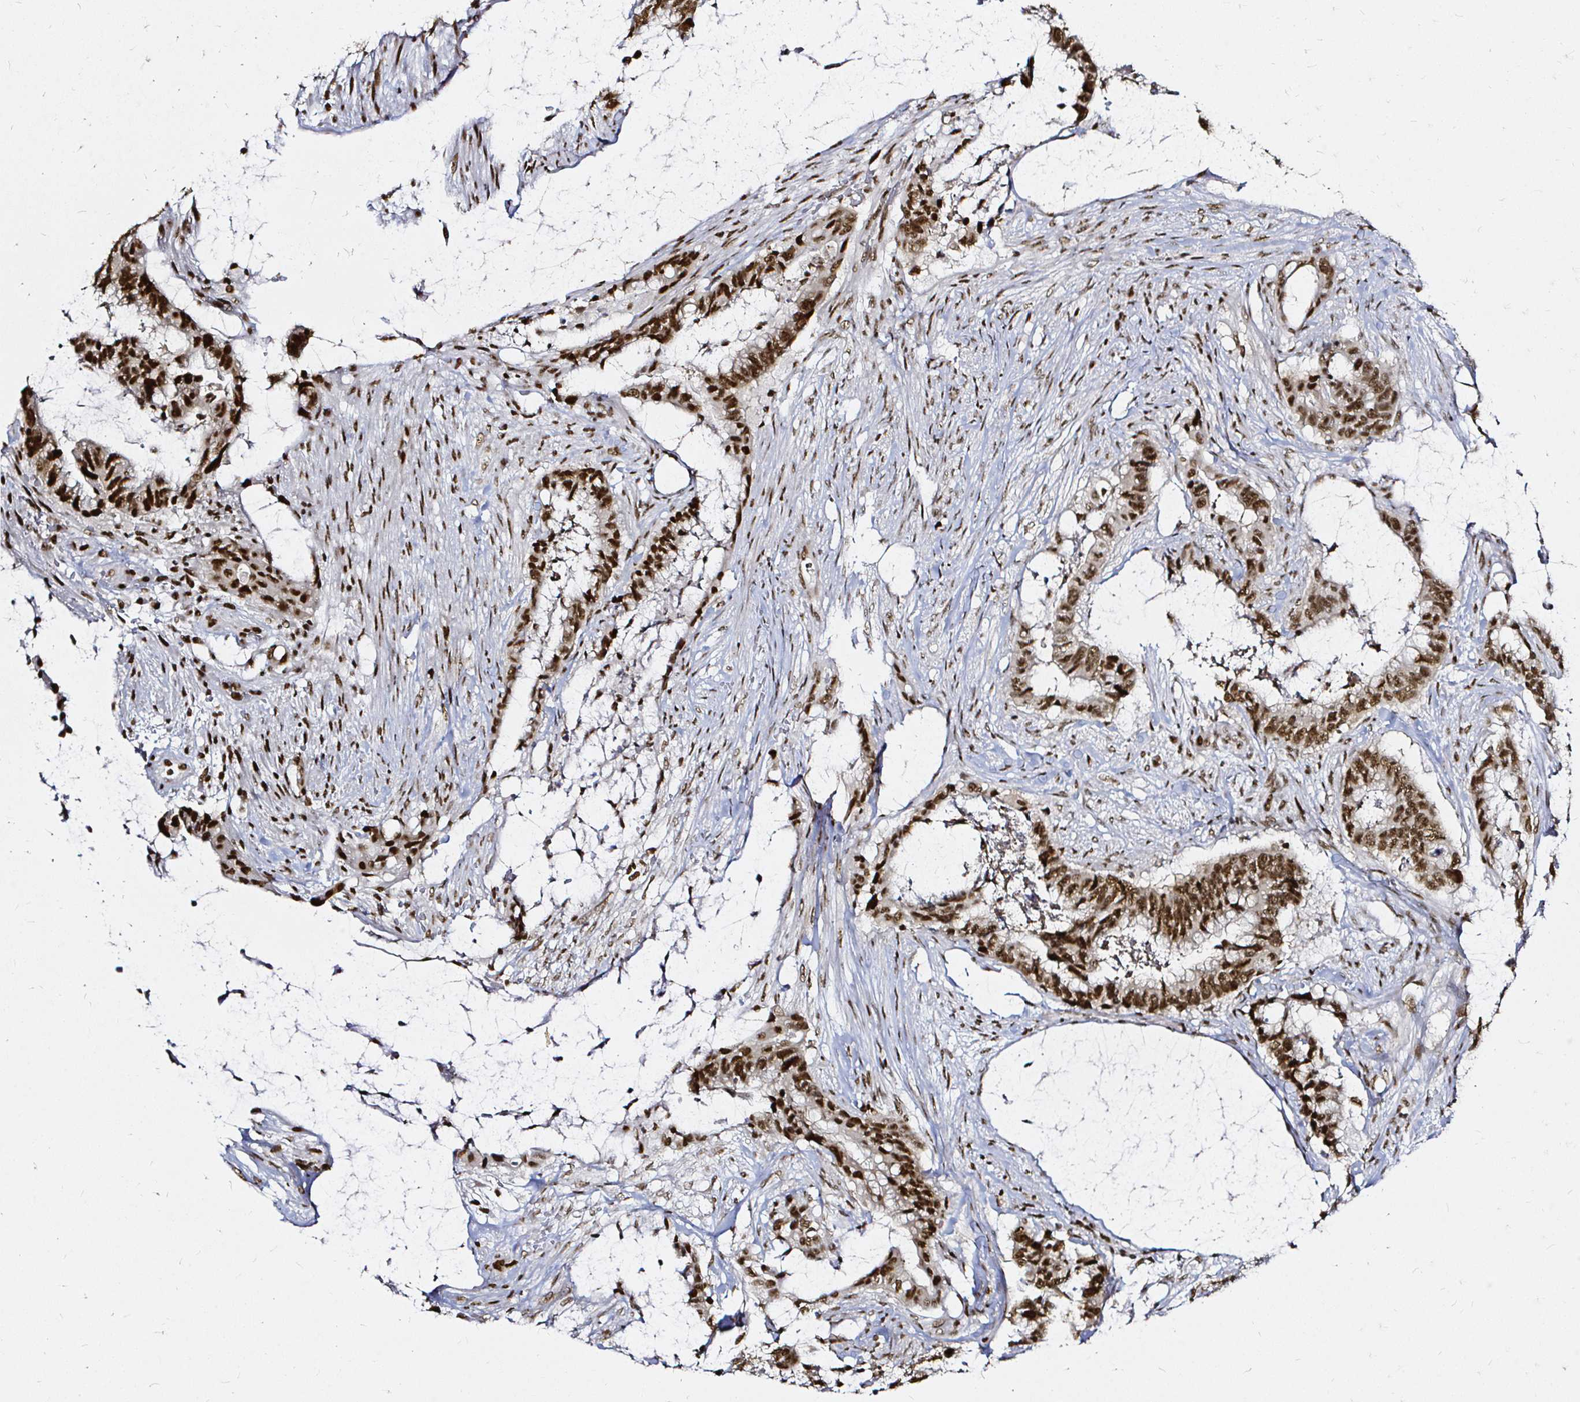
{"staining": {"intensity": "strong", "quantity": ">75%", "location": "nuclear"}, "tissue": "colorectal cancer", "cell_type": "Tumor cells", "image_type": "cancer", "snomed": [{"axis": "morphology", "description": "Adenocarcinoma, NOS"}, {"axis": "topography", "description": "Rectum"}], "caption": "Strong nuclear staining for a protein is identified in approximately >75% of tumor cells of colorectal adenocarcinoma using IHC.", "gene": "SNRPC", "patient": {"sex": "female", "age": 59}}